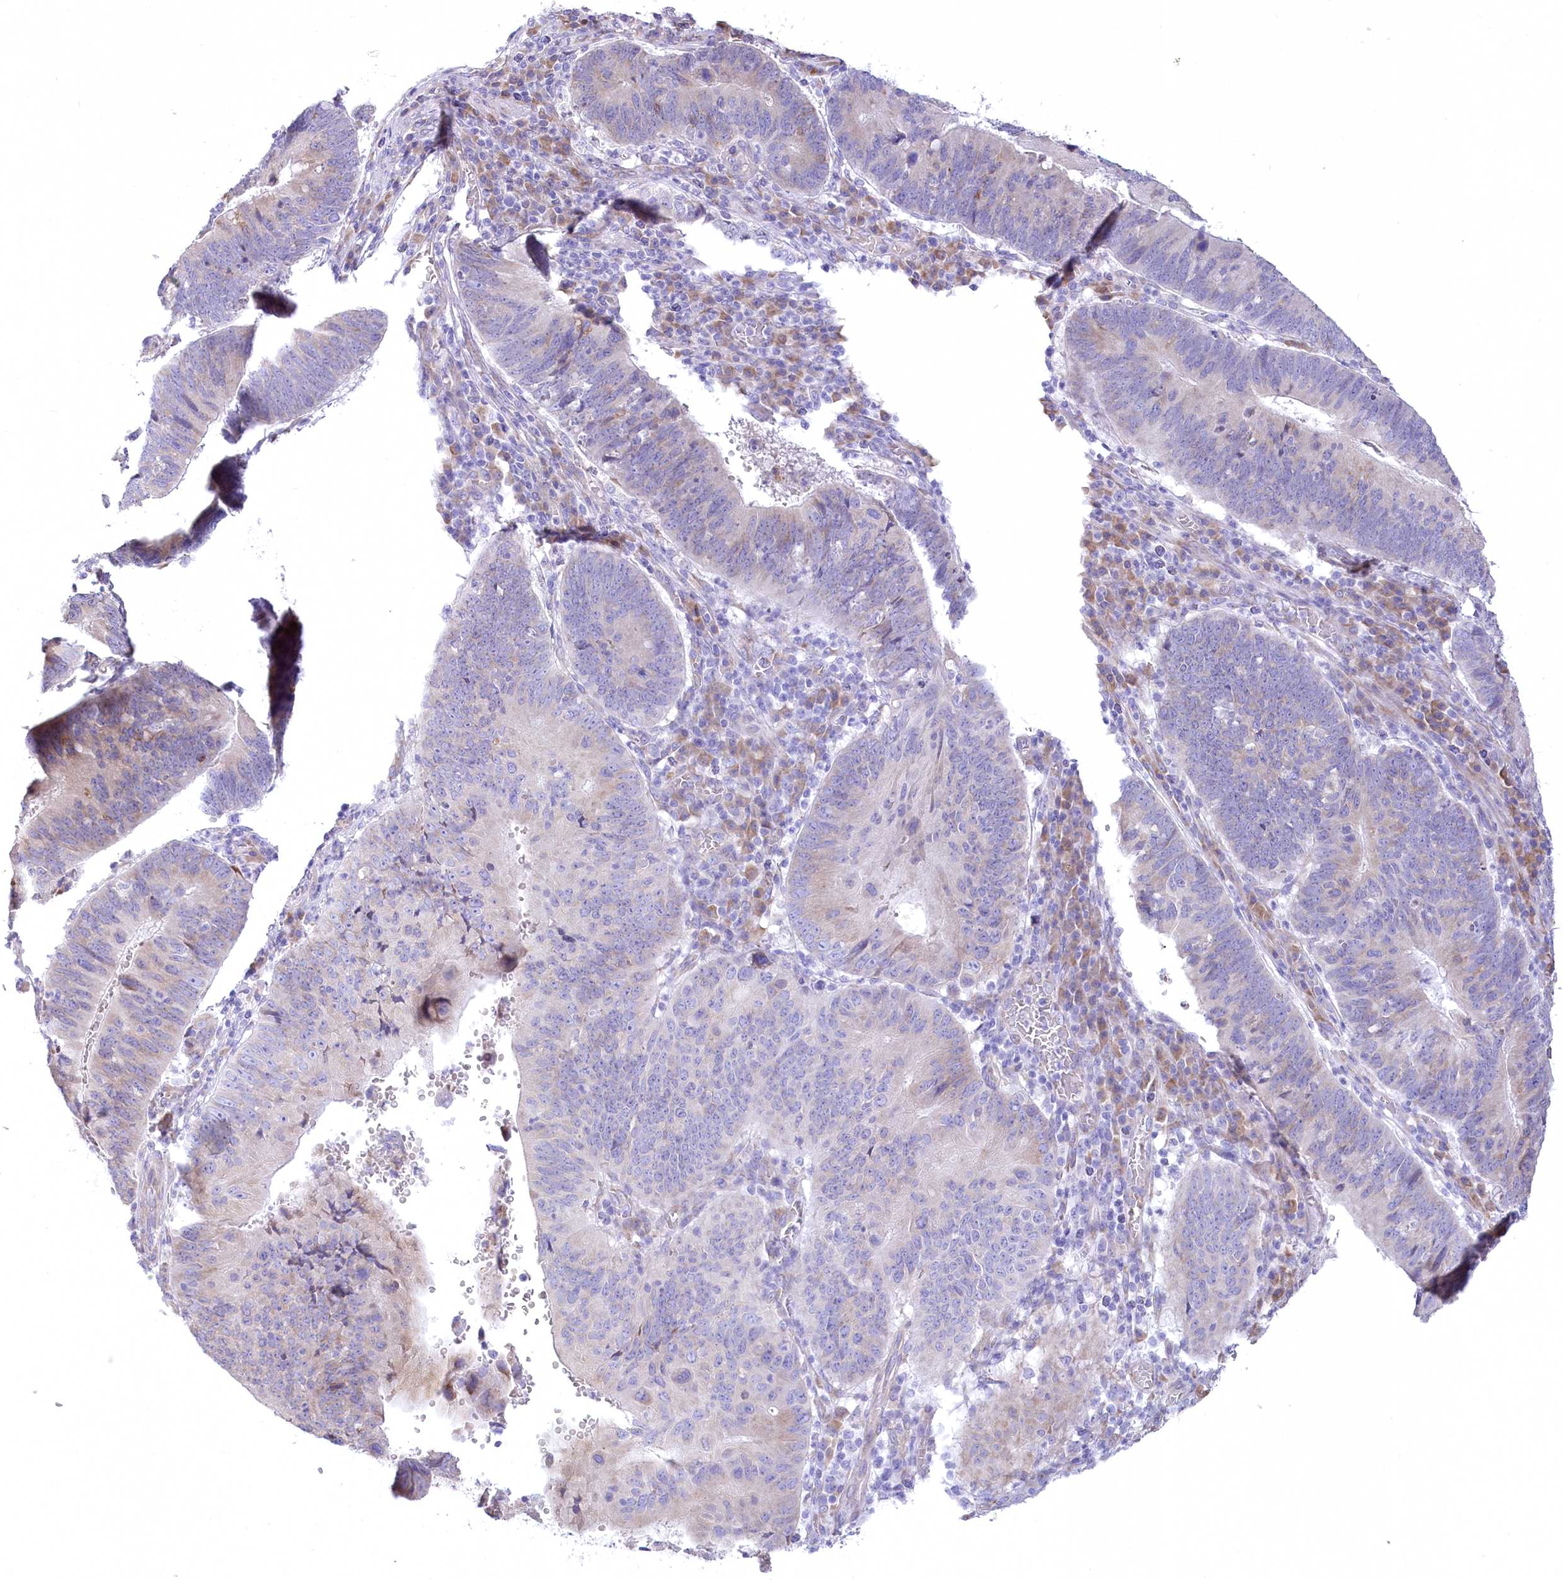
{"staining": {"intensity": "weak", "quantity": "<25%", "location": "cytoplasmic/membranous"}, "tissue": "stomach cancer", "cell_type": "Tumor cells", "image_type": "cancer", "snomed": [{"axis": "morphology", "description": "Adenocarcinoma, NOS"}, {"axis": "topography", "description": "Stomach"}], "caption": "High magnification brightfield microscopy of stomach cancer (adenocarcinoma) stained with DAB (3,3'-diaminobenzidine) (brown) and counterstained with hematoxylin (blue): tumor cells show no significant positivity.", "gene": "STT3B", "patient": {"sex": "male", "age": 59}}